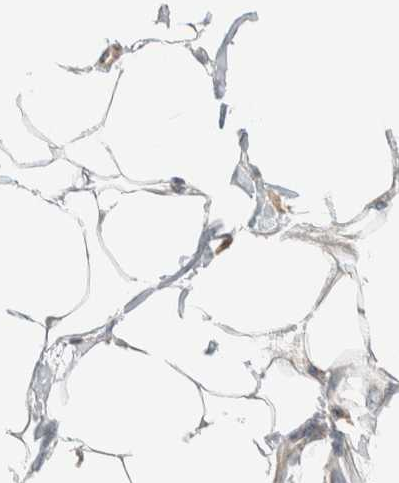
{"staining": {"intensity": "weak", "quantity": "25%-75%", "location": "cytoplasmic/membranous"}, "tissue": "adipose tissue", "cell_type": "Adipocytes", "image_type": "normal", "snomed": [{"axis": "morphology", "description": "Normal tissue, NOS"}, {"axis": "morphology", "description": "Adenocarcinoma, NOS"}, {"axis": "topography", "description": "Colon"}, {"axis": "topography", "description": "Peripheral nerve tissue"}], "caption": "High-magnification brightfield microscopy of unremarkable adipose tissue stained with DAB (3,3'-diaminobenzidine) (brown) and counterstained with hematoxylin (blue). adipocytes exhibit weak cytoplasmic/membranous positivity is present in about25%-75% of cells. The staining was performed using DAB (3,3'-diaminobenzidine), with brown indicating positive protein expression. Nuclei are stained blue with hematoxylin.", "gene": "RAB11FIP1", "patient": {"sex": "male", "age": 14}}